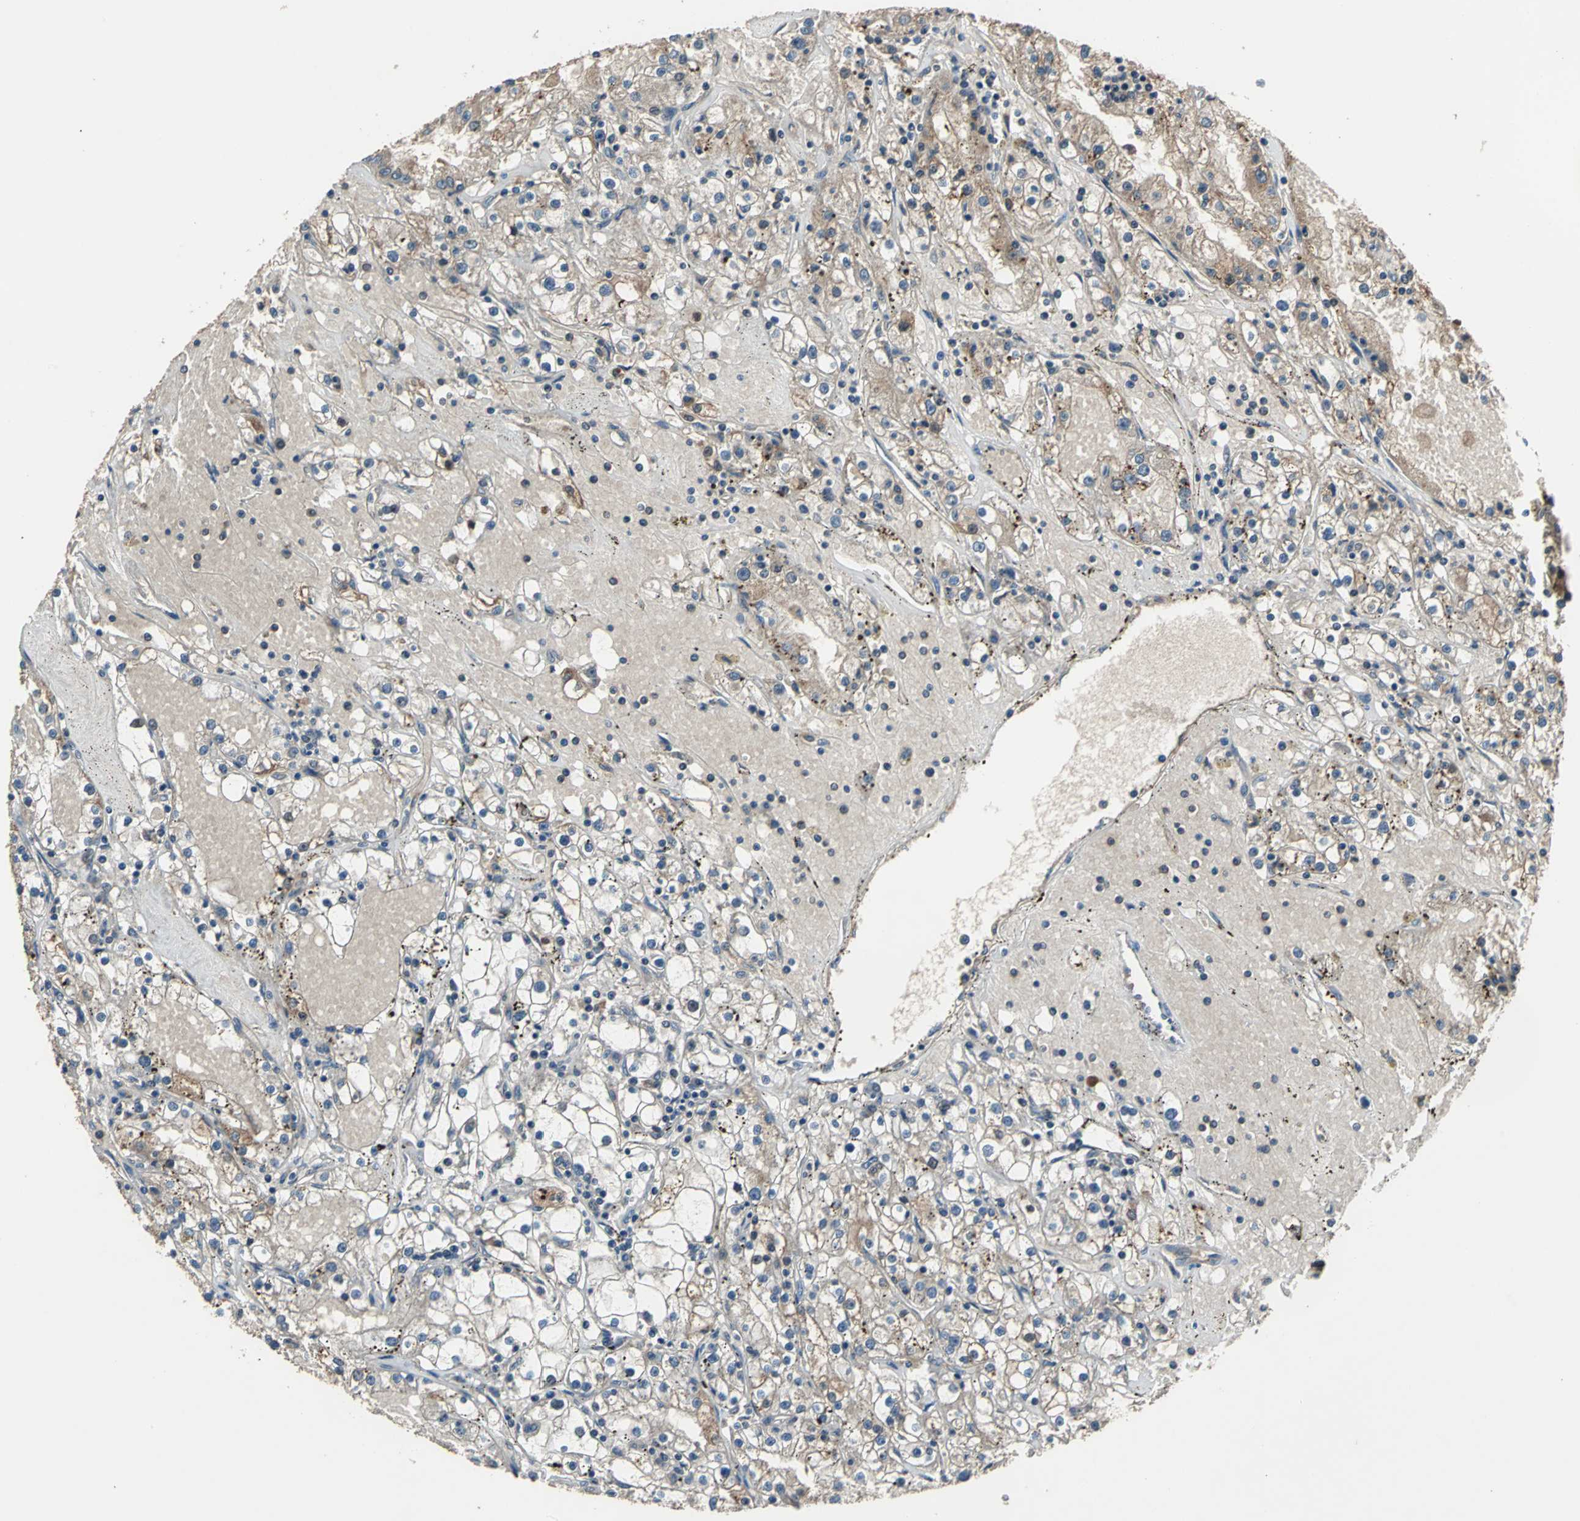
{"staining": {"intensity": "moderate", "quantity": "25%-75%", "location": "cytoplasmic/membranous"}, "tissue": "renal cancer", "cell_type": "Tumor cells", "image_type": "cancer", "snomed": [{"axis": "morphology", "description": "Adenocarcinoma, NOS"}, {"axis": "topography", "description": "Kidney"}], "caption": "Human renal adenocarcinoma stained with a protein marker reveals moderate staining in tumor cells.", "gene": "ZNF608", "patient": {"sex": "male", "age": 56}}